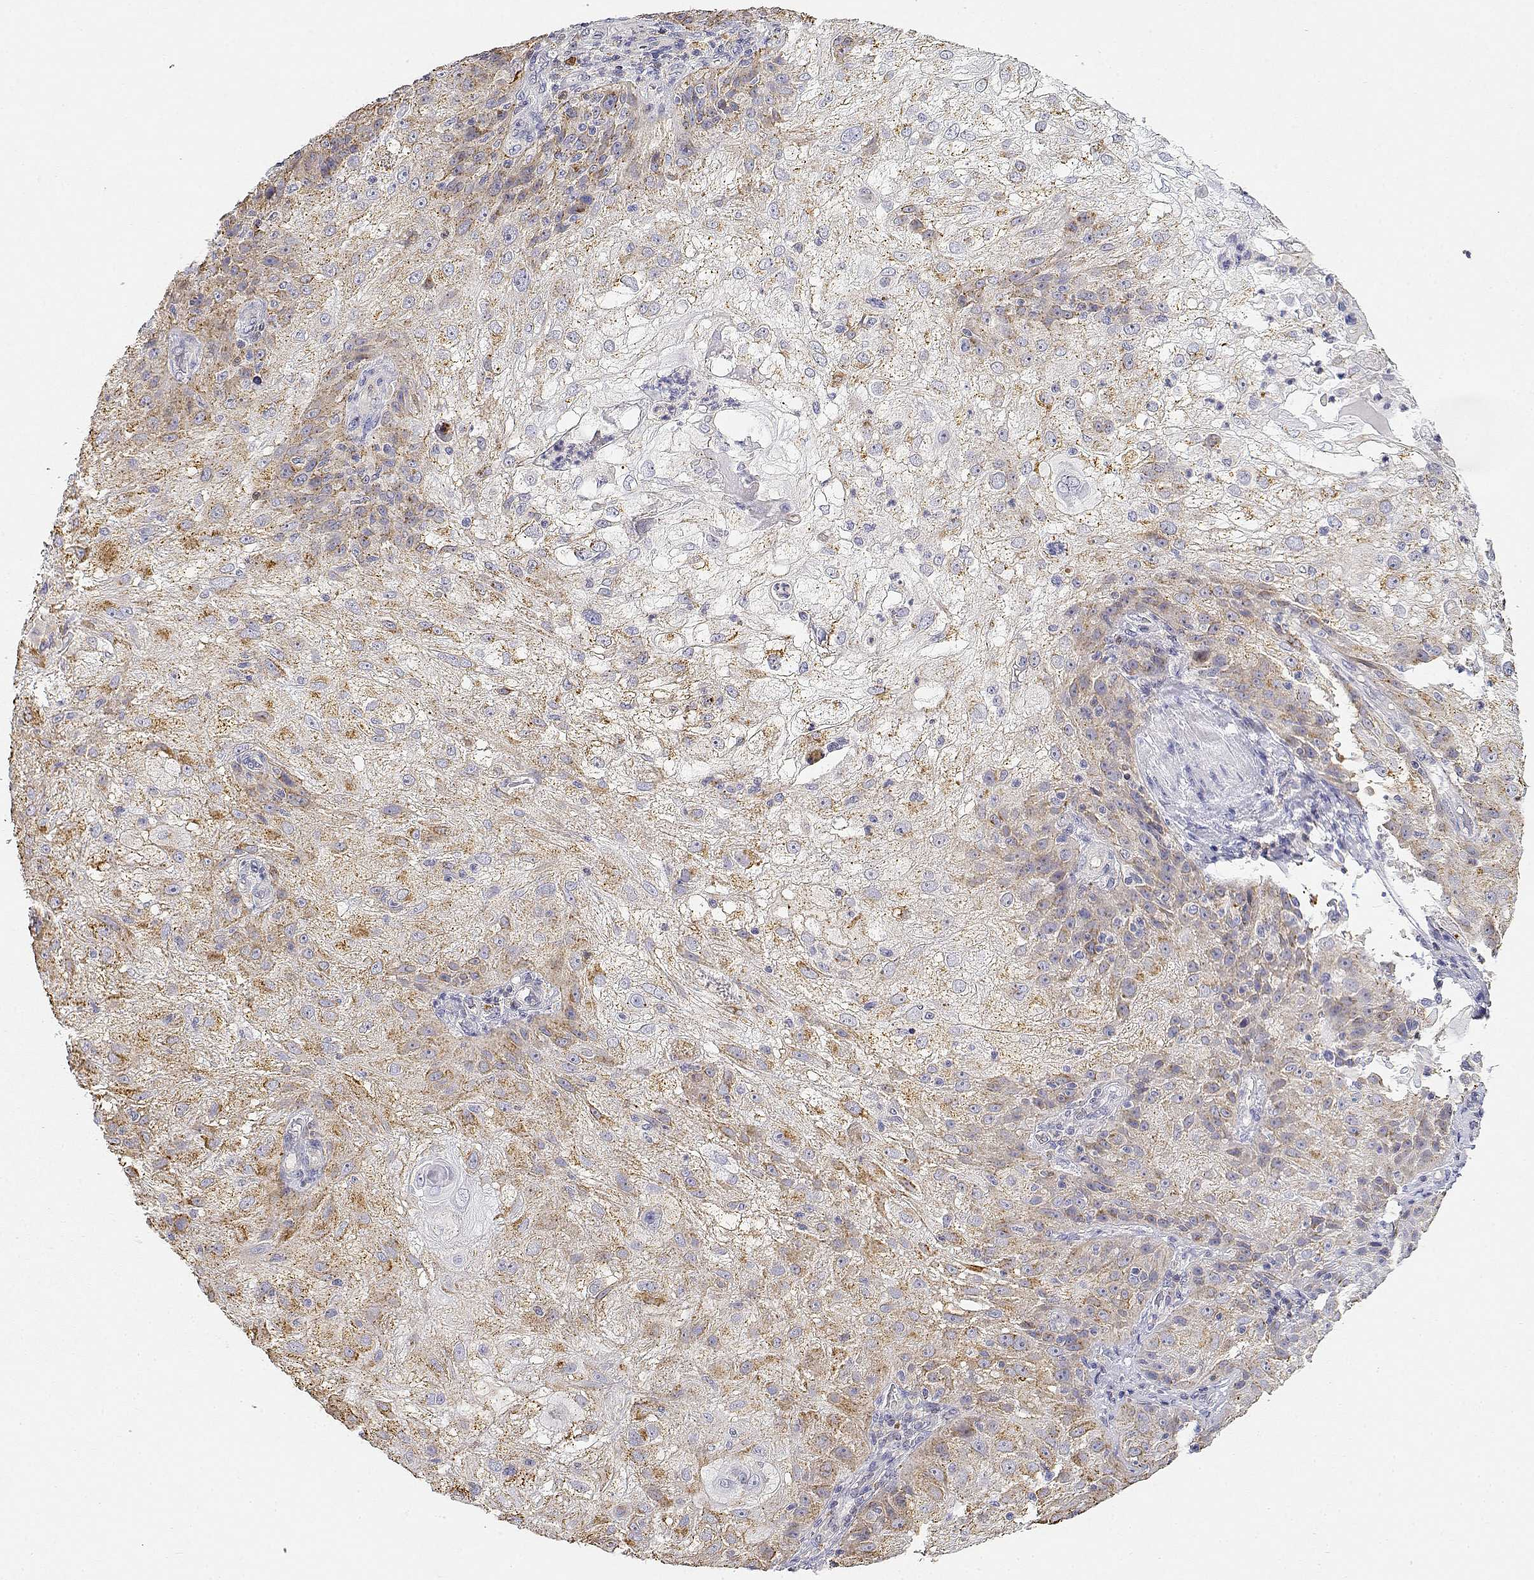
{"staining": {"intensity": "weak", "quantity": "25%-75%", "location": "cytoplasmic/membranous"}, "tissue": "skin cancer", "cell_type": "Tumor cells", "image_type": "cancer", "snomed": [{"axis": "morphology", "description": "Normal tissue, NOS"}, {"axis": "morphology", "description": "Squamous cell carcinoma, NOS"}, {"axis": "topography", "description": "Skin"}], "caption": "Immunohistochemical staining of skin squamous cell carcinoma reveals weak cytoplasmic/membranous protein staining in approximately 25%-75% of tumor cells. The staining was performed using DAB (3,3'-diaminobenzidine), with brown indicating positive protein expression. Nuclei are stained blue with hematoxylin.", "gene": "ADA", "patient": {"sex": "female", "age": 83}}